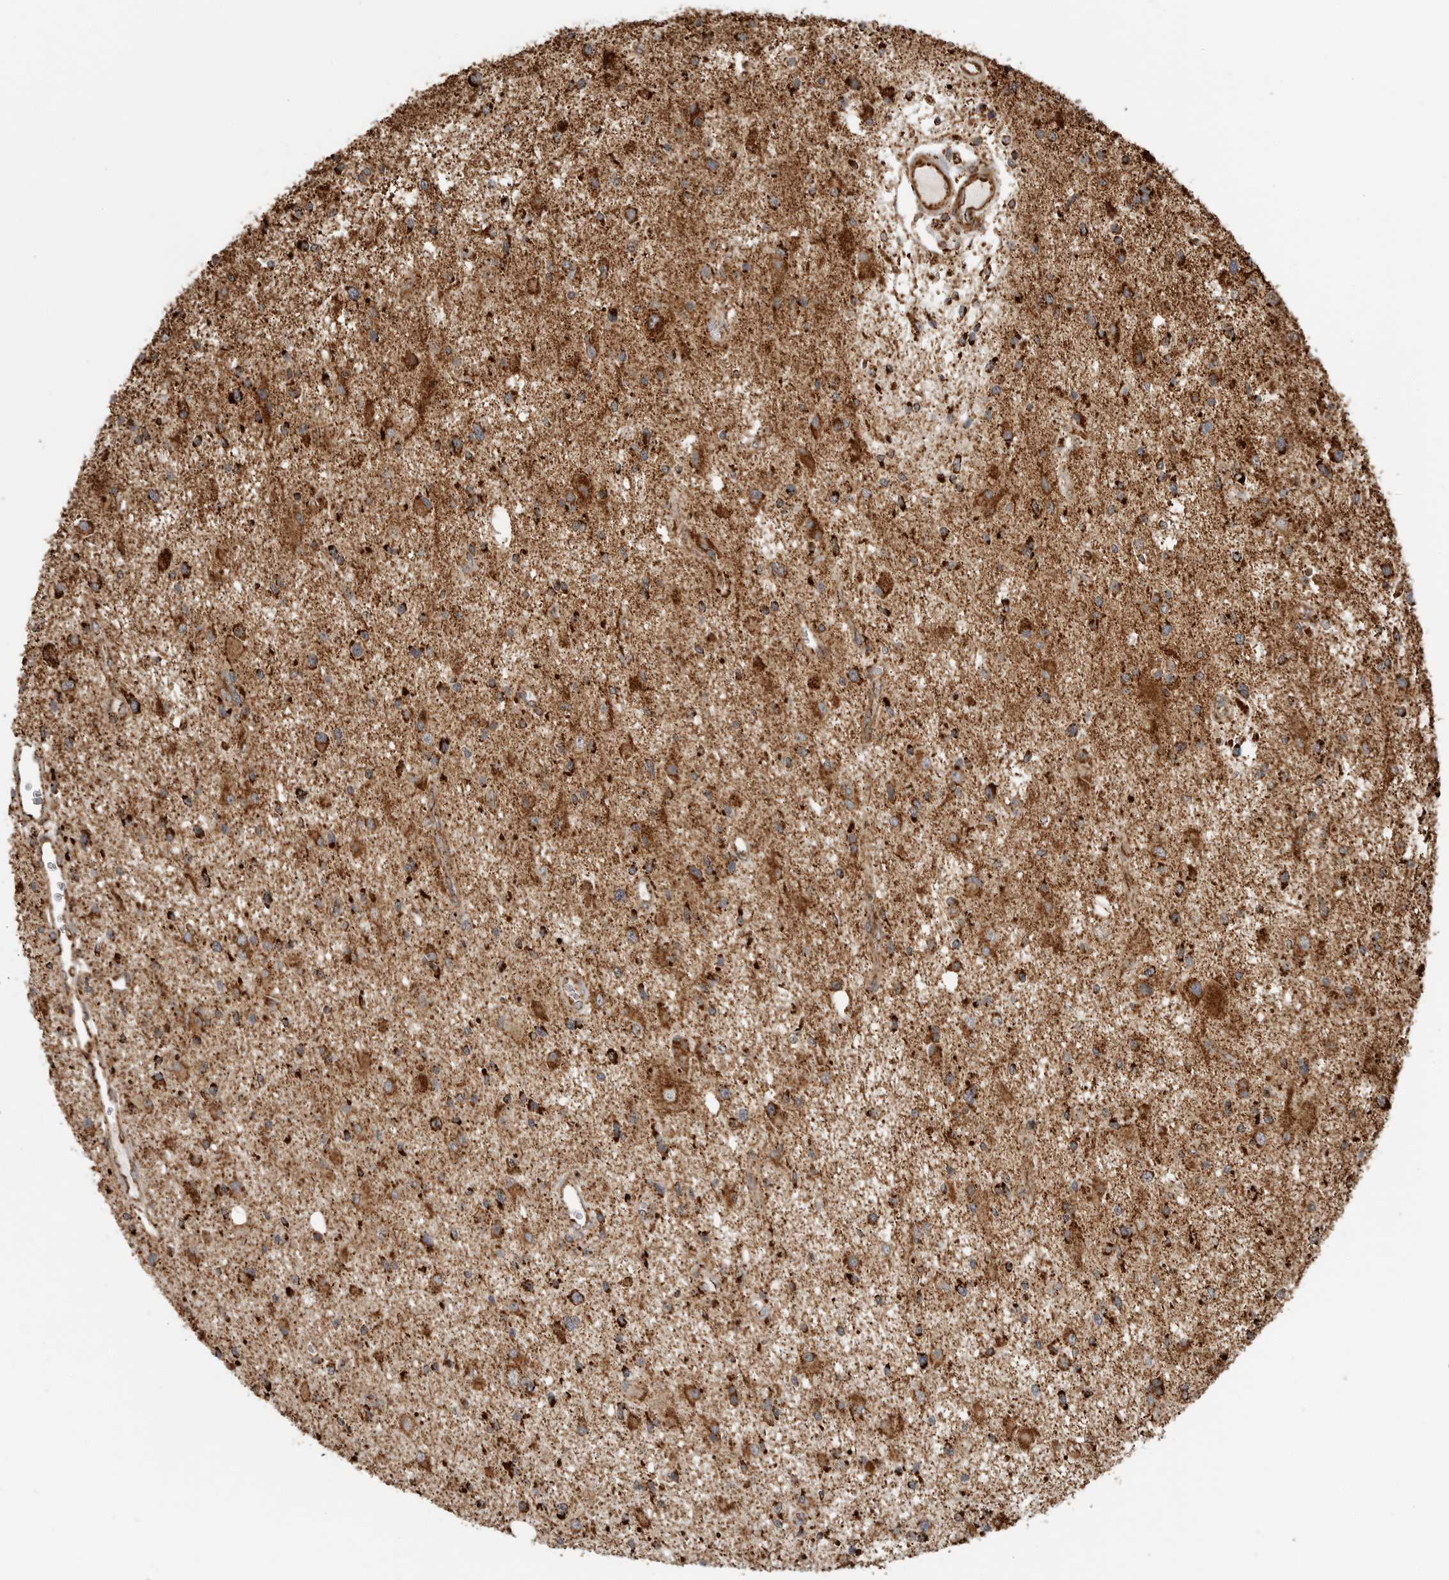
{"staining": {"intensity": "strong", "quantity": ">75%", "location": "cytoplasmic/membranous"}, "tissue": "glioma", "cell_type": "Tumor cells", "image_type": "cancer", "snomed": [{"axis": "morphology", "description": "Glioma, malignant, High grade"}, {"axis": "topography", "description": "Brain"}], "caption": "IHC histopathology image of neoplastic tissue: human glioma stained using immunohistochemistry (IHC) displays high levels of strong protein expression localized specifically in the cytoplasmic/membranous of tumor cells, appearing as a cytoplasmic/membranous brown color.", "gene": "BMP2K", "patient": {"sex": "male", "age": 33}}